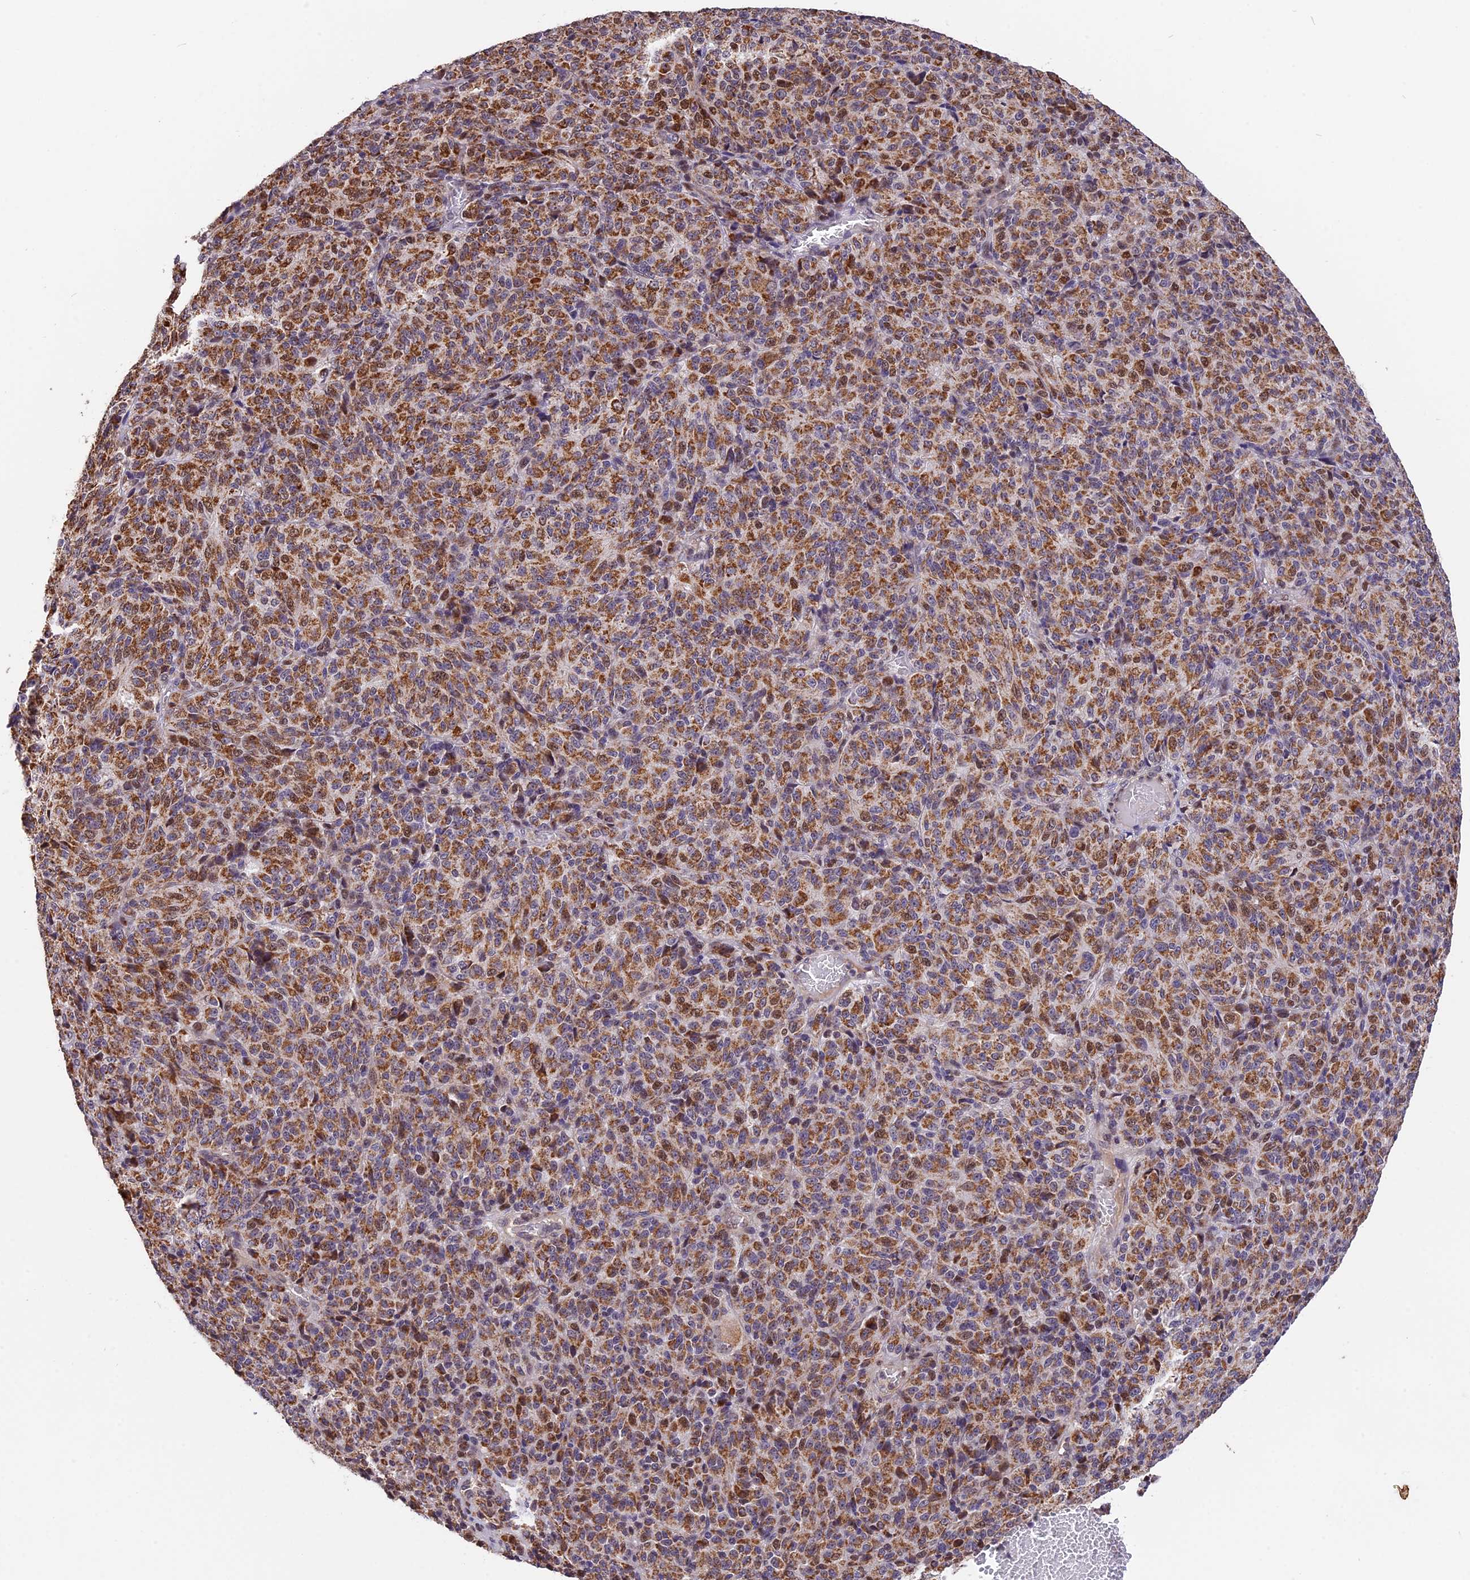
{"staining": {"intensity": "moderate", "quantity": ">75%", "location": "cytoplasmic/membranous"}, "tissue": "melanoma", "cell_type": "Tumor cells", "image_type": "cancer", "snomed": [{"axis": "morphology", "description": "Malignant melanoma, Metastatic site"}, {"axis": "topography", "description": "Brain"}], "caption": "A histopathology image of human malignant melanoma (metastatic site) stained for a protein shows moderate cytoplasmic/membranous brown staining in tumor cells.", "gene": "RERGL", "patient": {"sex": "female", "age": 56}}